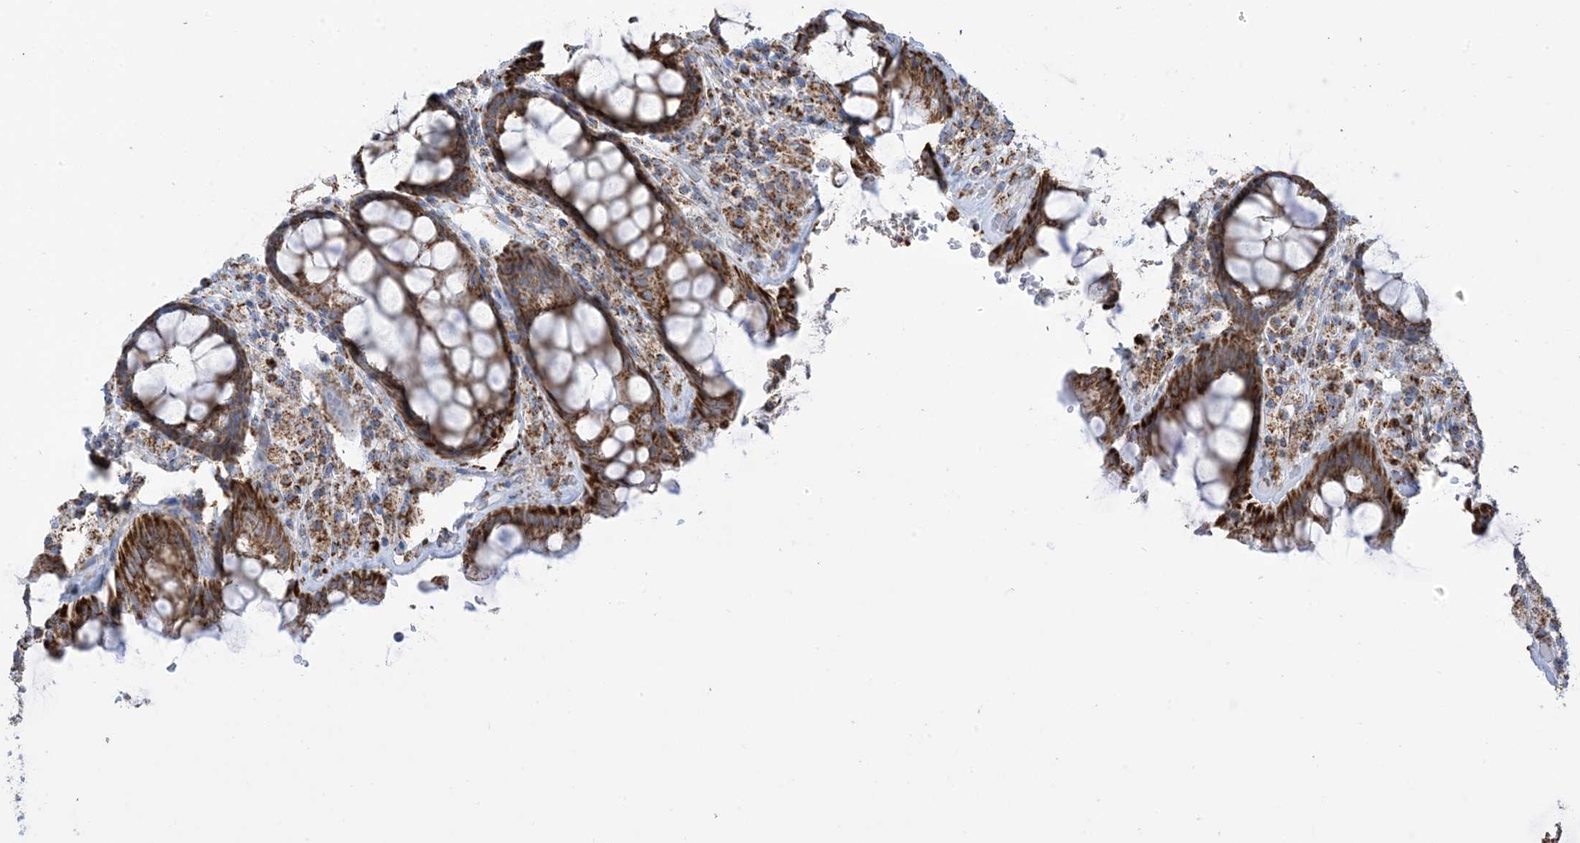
{"staining": {"intensity": "strong", "quantity": ">75%", "location": "cytoplasmic/membranous"}, "tissue": "rectum", "cell_type": "Glandular cells", "image_type": "normal", "snomed": [{"axis": "morphology", "description": "Normal tissue, NOS"}, {"axis": "topography", "description": "Rectum"}], "caption": "DAB immunohistochemical staining of normal rectum reveals strong cytoplasmic/membranous protein positivity in about >75% of glandular cells. The staining was performed using DAB, with brown indicating positive protein expression. Nuclei are stained blue with hematoxylin.", "gene": "SAMM50", "patient": {"sex": "male", "age": 64}}